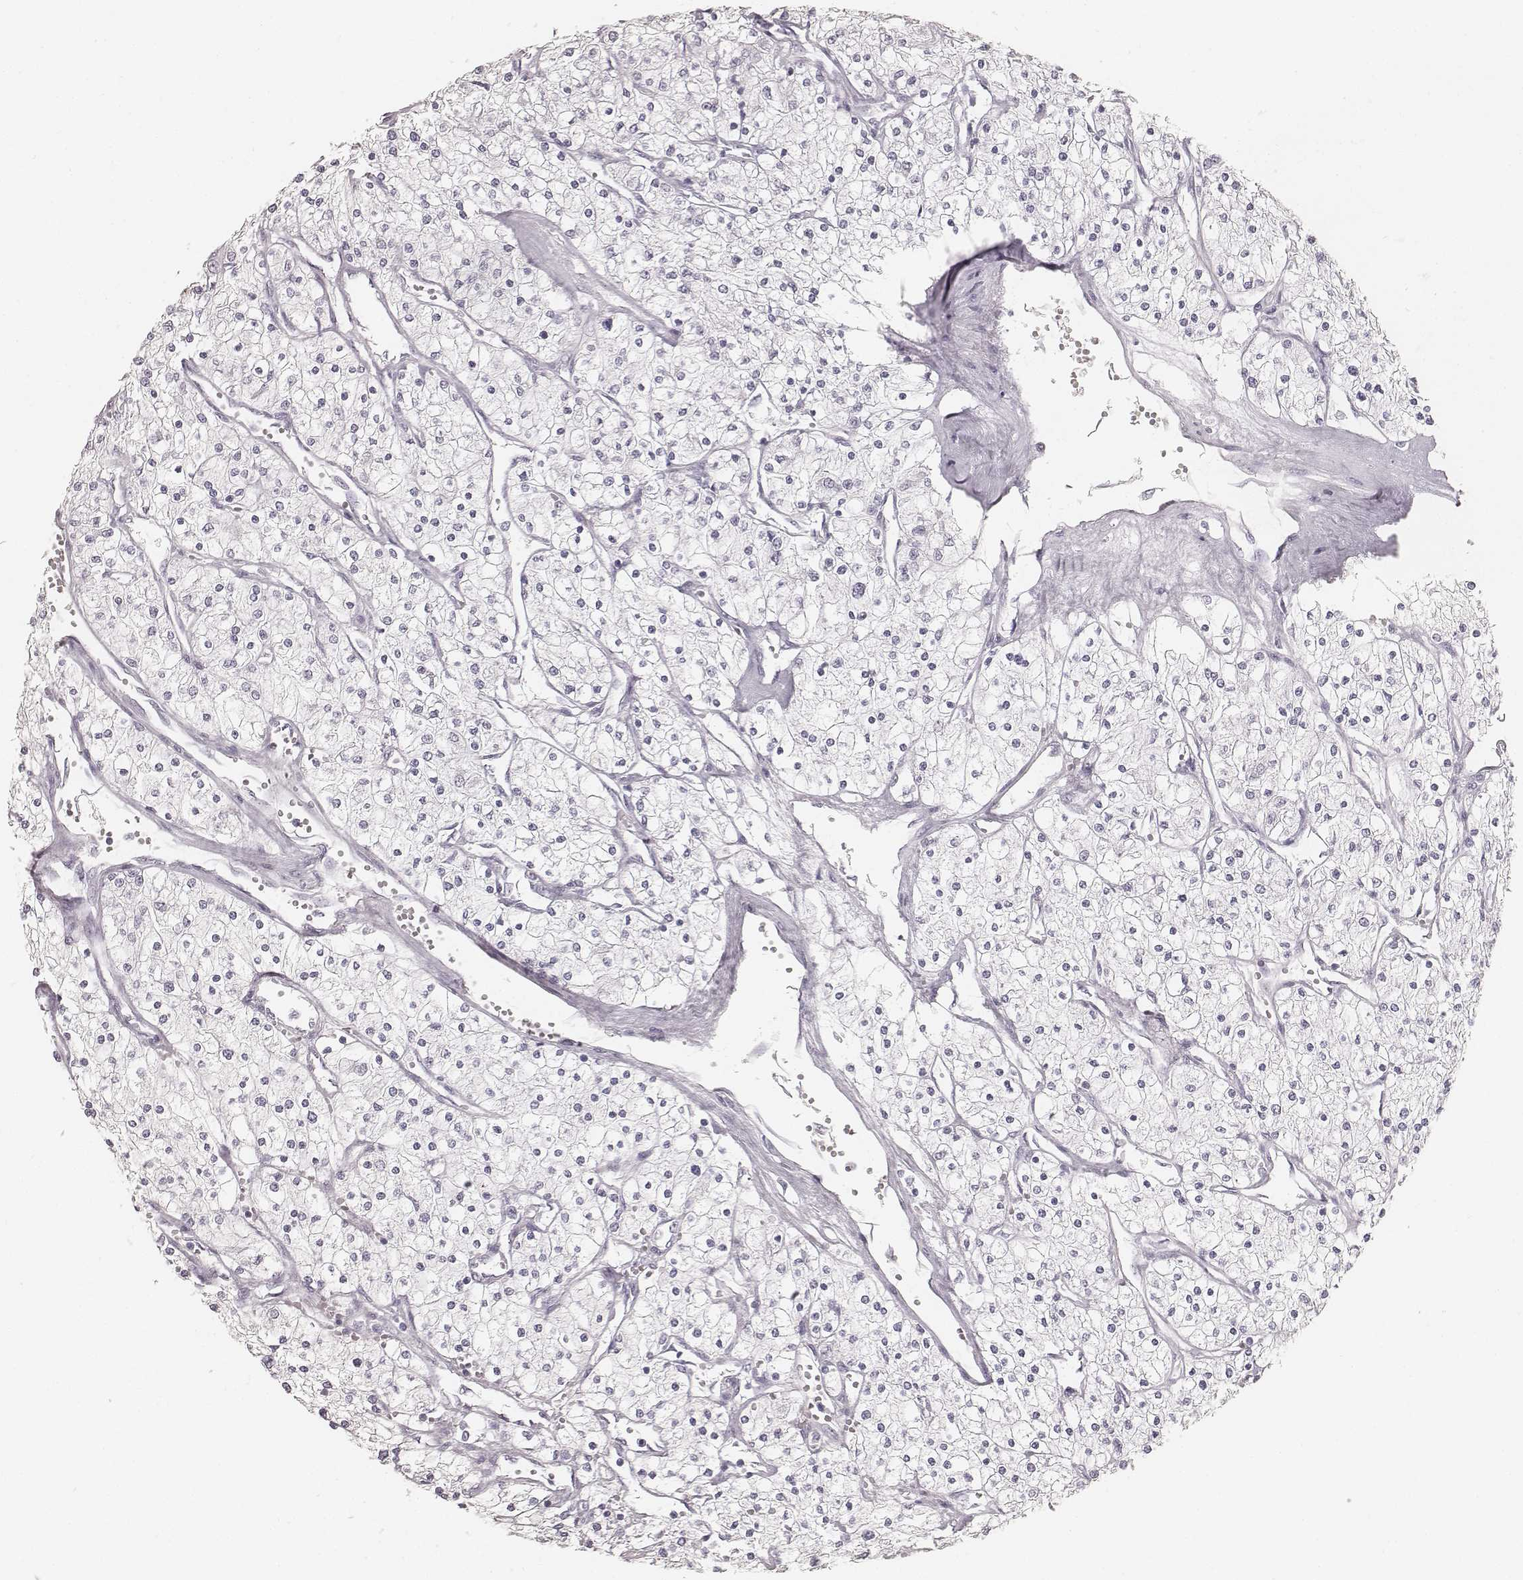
{"staining": {"intensity": "negative", "quantity": "none", "location": "none"}, "tissue": "renal cancer", "cell_type": "Tumor cells", "image_type": "cancer", "snomed": [{"axis": "morphology", "description": "Adenocarcinoma, NOS"}, {"axis": "topography", "description": "Kidney"}], "caption": "Tumor cells are negative for brown protein staining in renal adenocarcinoma. (DAB (3,3'-diaminobenzidine) IHC visualized using brightfield microscopy, high magnification).", "gene": "KRT34", "patient": {"sex": "male", "age": 80}}